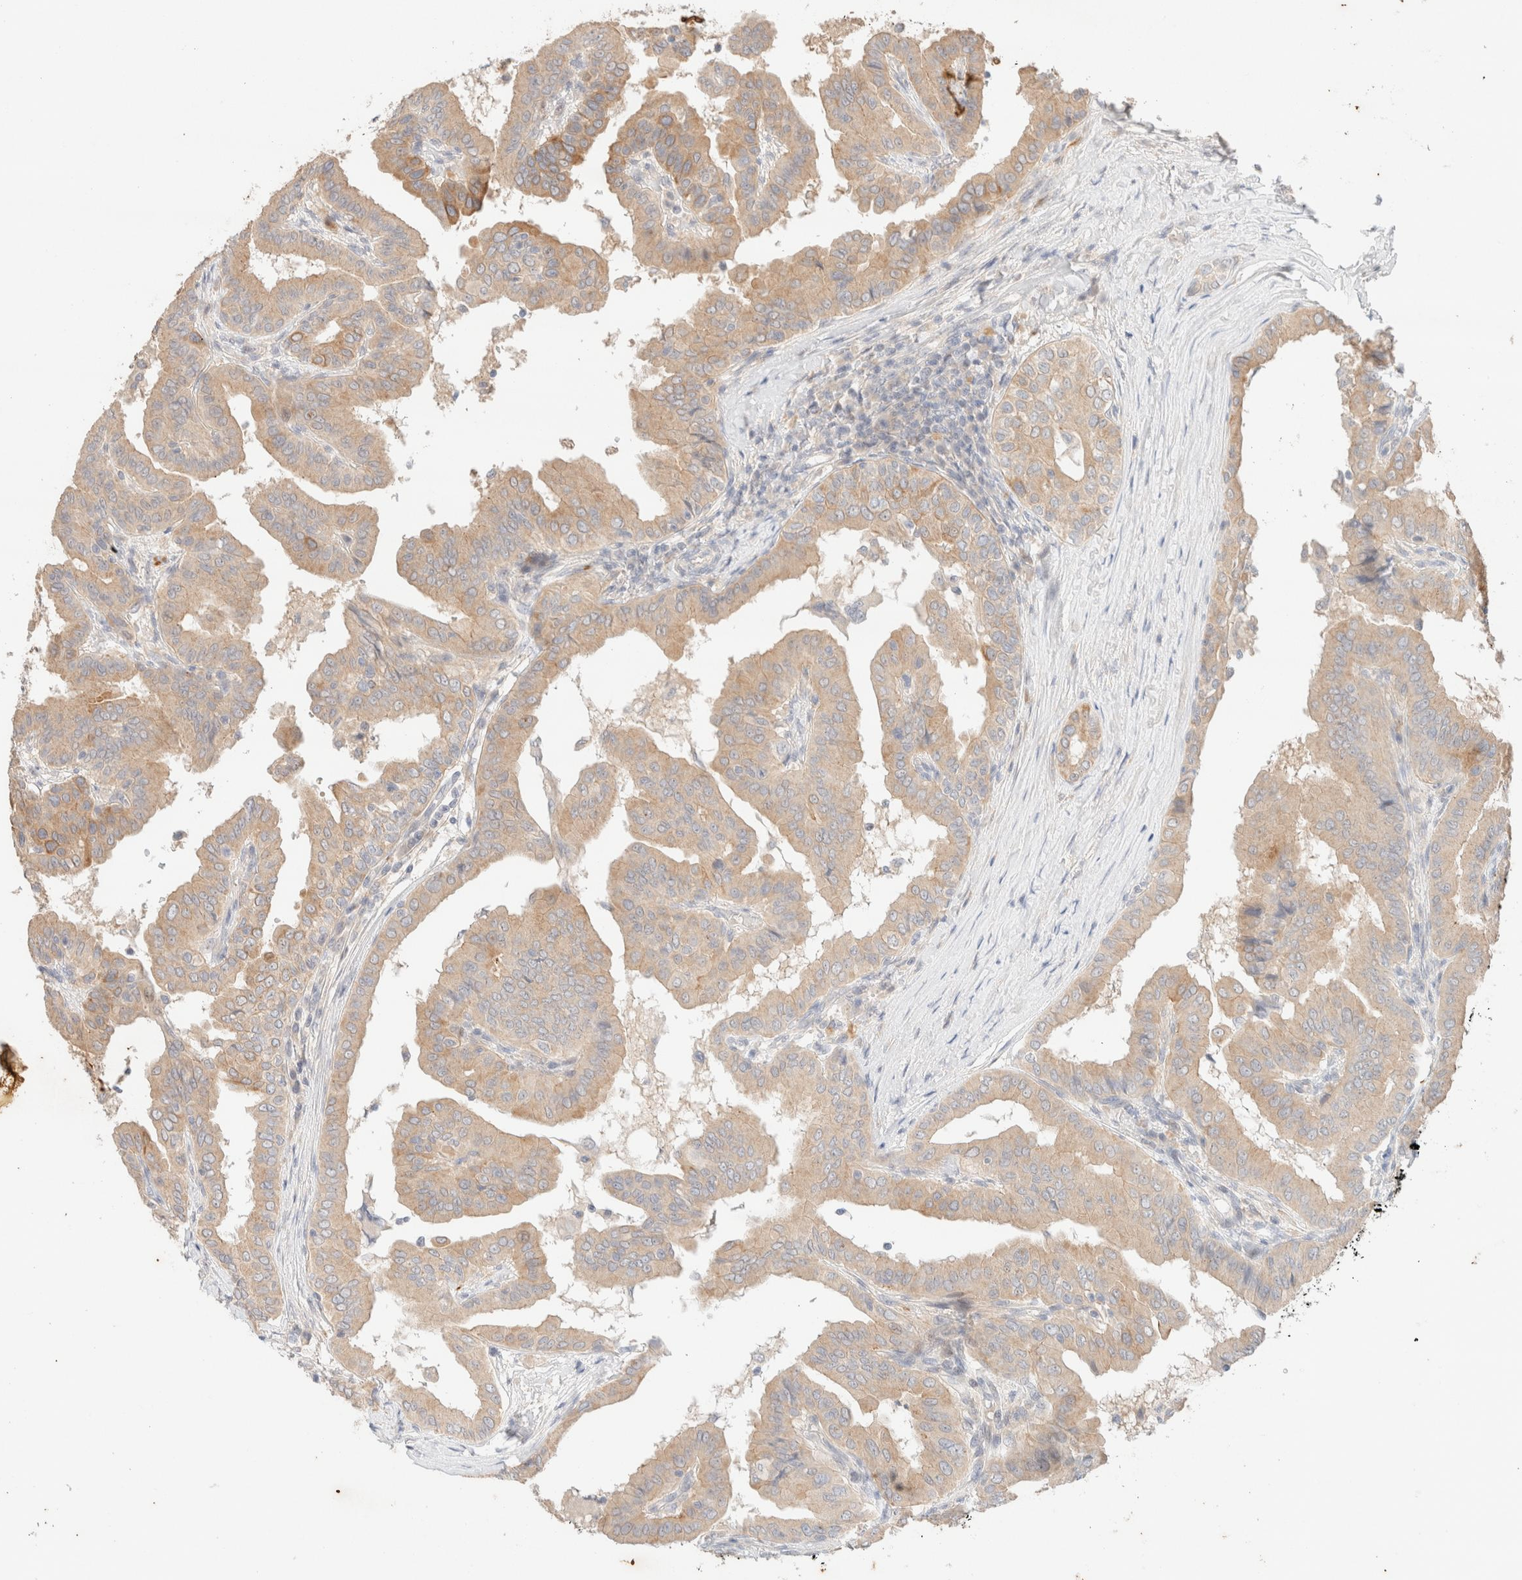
{"staining": {"intensity": "moderate", "quantity": ">75%", "location": "cytoplasmic/membranous"}, "tissue": "thyroid cancer", "cell_type": "Tumor cells", "image_type": "cancer", "snomed": [{"axis": "morphology", "description": "Papillary adenocarcinoma, NOS"}, {"axis": "topography", "description": "Thyroid gland"}], "caption": "Tumor cells exhibit medium levels of moderate cytoplasmic/membranous expression in about >75% of cells in thyroid cancer. (Stains: DAB in brown, nuclei in blue, Microscopy: brightfield microscopy at high magnification).", "gene": "SGSM2", "patient": {"sex": "male", "age": 33}}